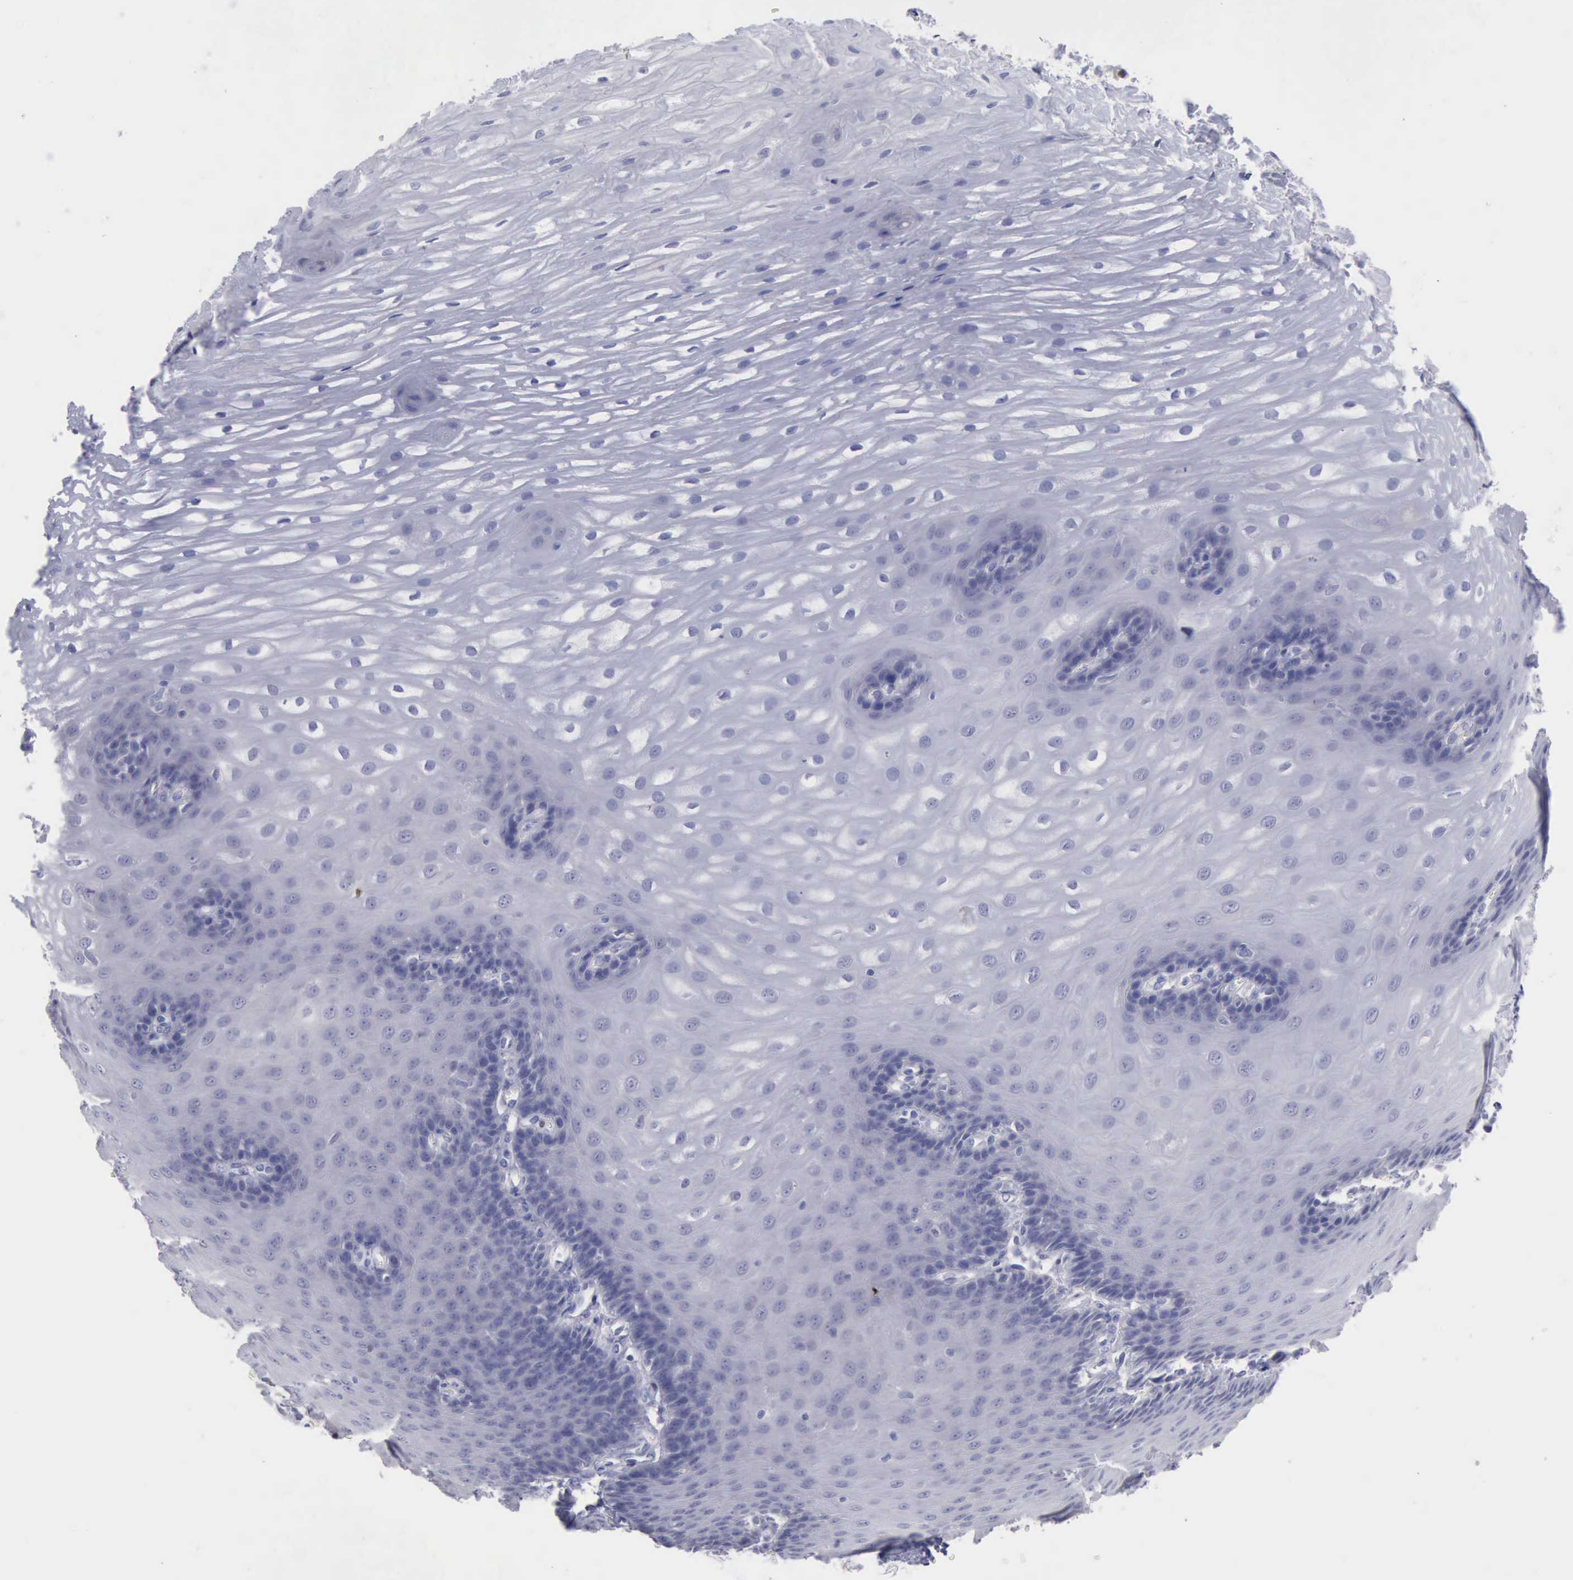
{"staining": {"intensity": "negative", "quantity": "none", "location": "none"}, "tissue": "esophagus", "cell_type": "Squamous epithelial cells", "image_type": "normal", "snomed": [{"axis": "morphology", "description": "Normal tissue, NOS"}, {"axis": "morphology", "description": "Adenocarcinoma, NOS"}, {"axis": "topography", "description": "Esophagus"}, {"axis": "topography", "description": "Stomach"}], "caption": "A histopathology image of esophagus stained for a protein demonstrates no brown staining in squamous epithelial cells. The staining was performed using DAB (3,3'-diaminobenzidine) to visualize the protein expression in brown, while the nuclei were stained in blue with hematoxylin (Magnification: 20x).", "gene": "SATB2", "patient": {"sex": "male", "age": 62}}